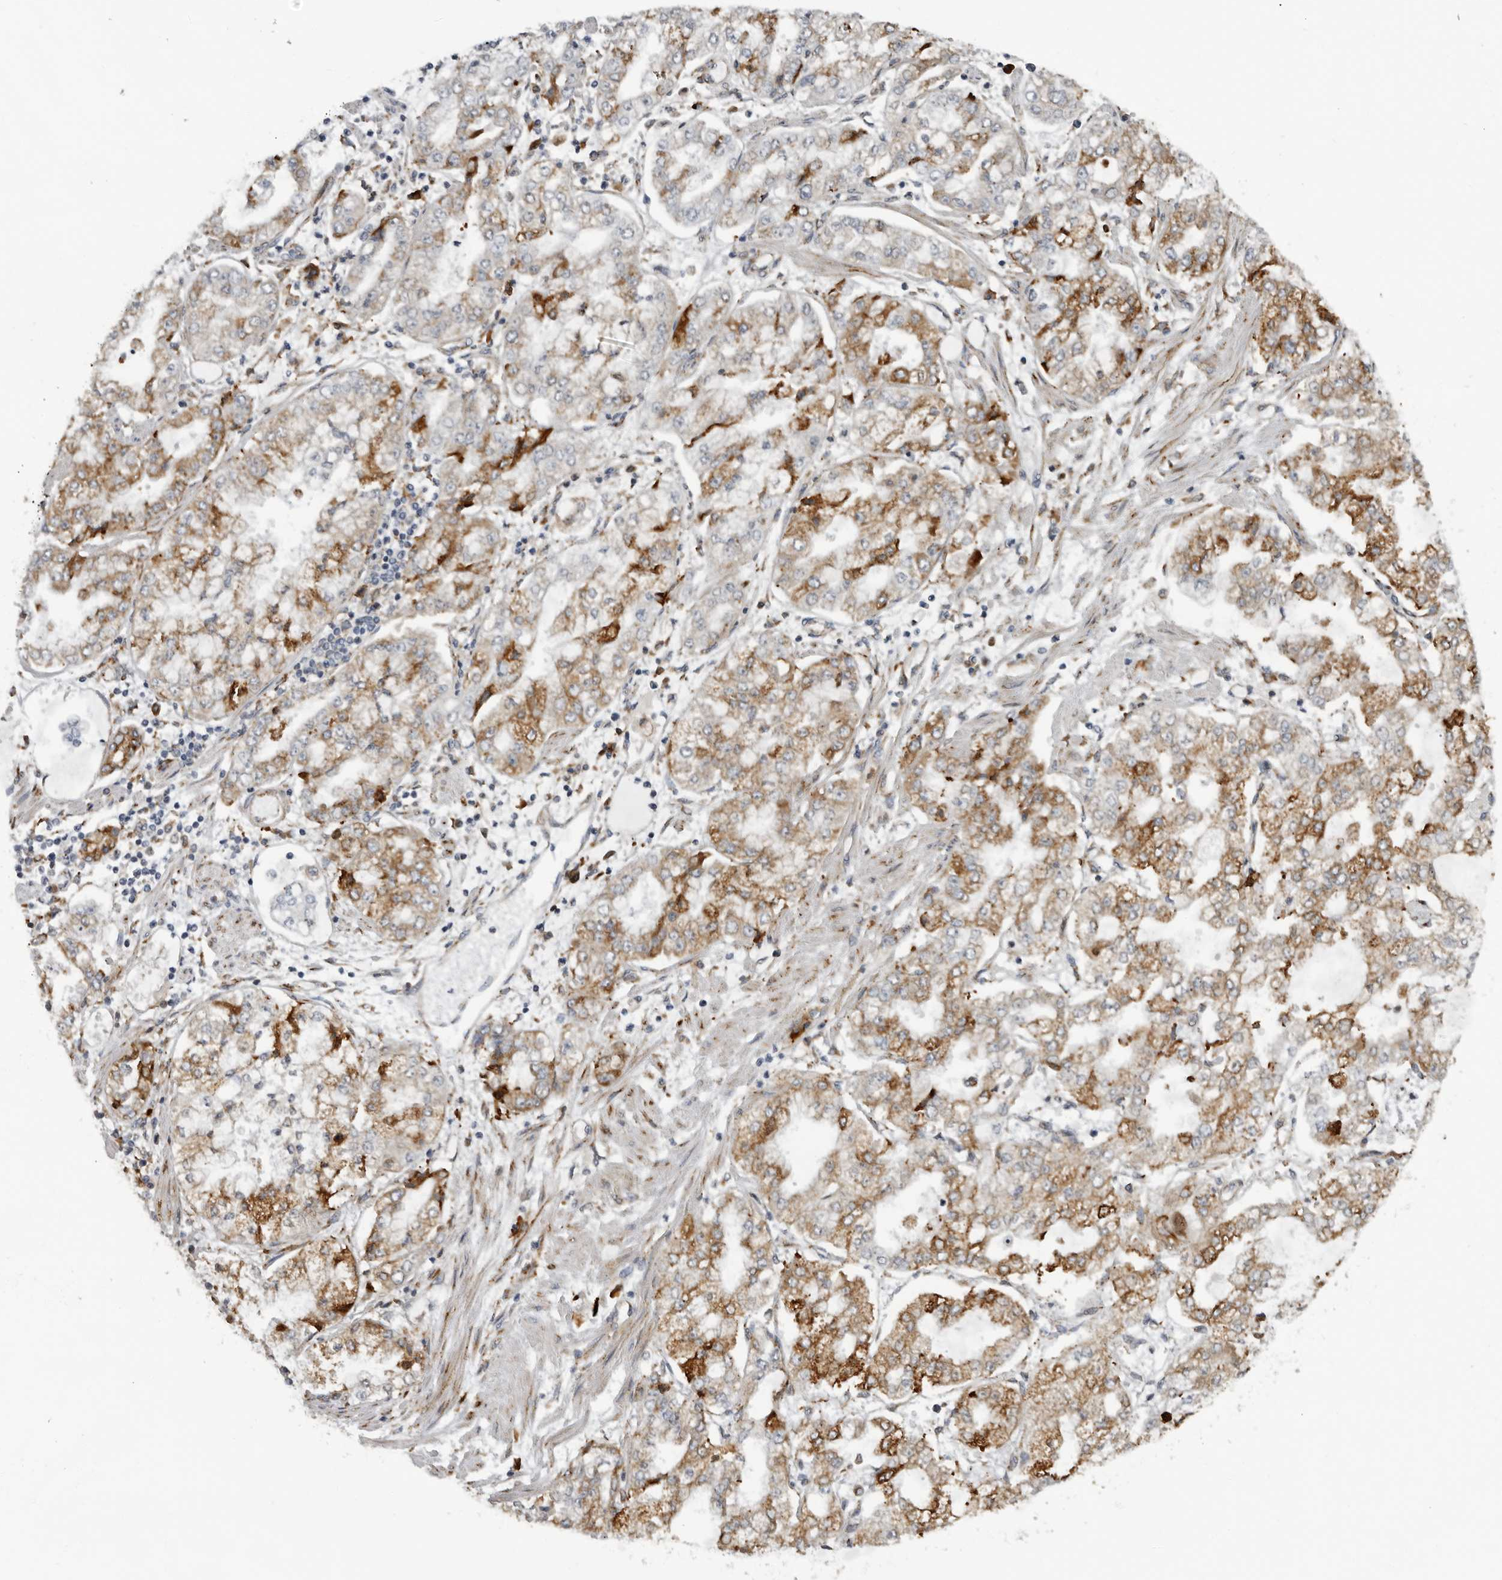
{"staining": {"intensity": "moderate", "quantity": "25%-75%", "location": "cytoplasmic/membranous"}, "tissue": "stomach cancer", "cell_type": "Tumor cells", "image_type": "cancer", "snomed": [{"axis": "morphology", "description": "Adenocarcinoma, NOS"}, {"axis": "topography", "description": "Stomach"}], "caption": "Adenocarcinoma (stomach) stained for a protein (brown) shows moderate cytoplasmic/membranous positive staining in approximately 25%-75% of tumor cells.", "gene": "ALPK2", "patient": {"sex": "male", "age": 76}}